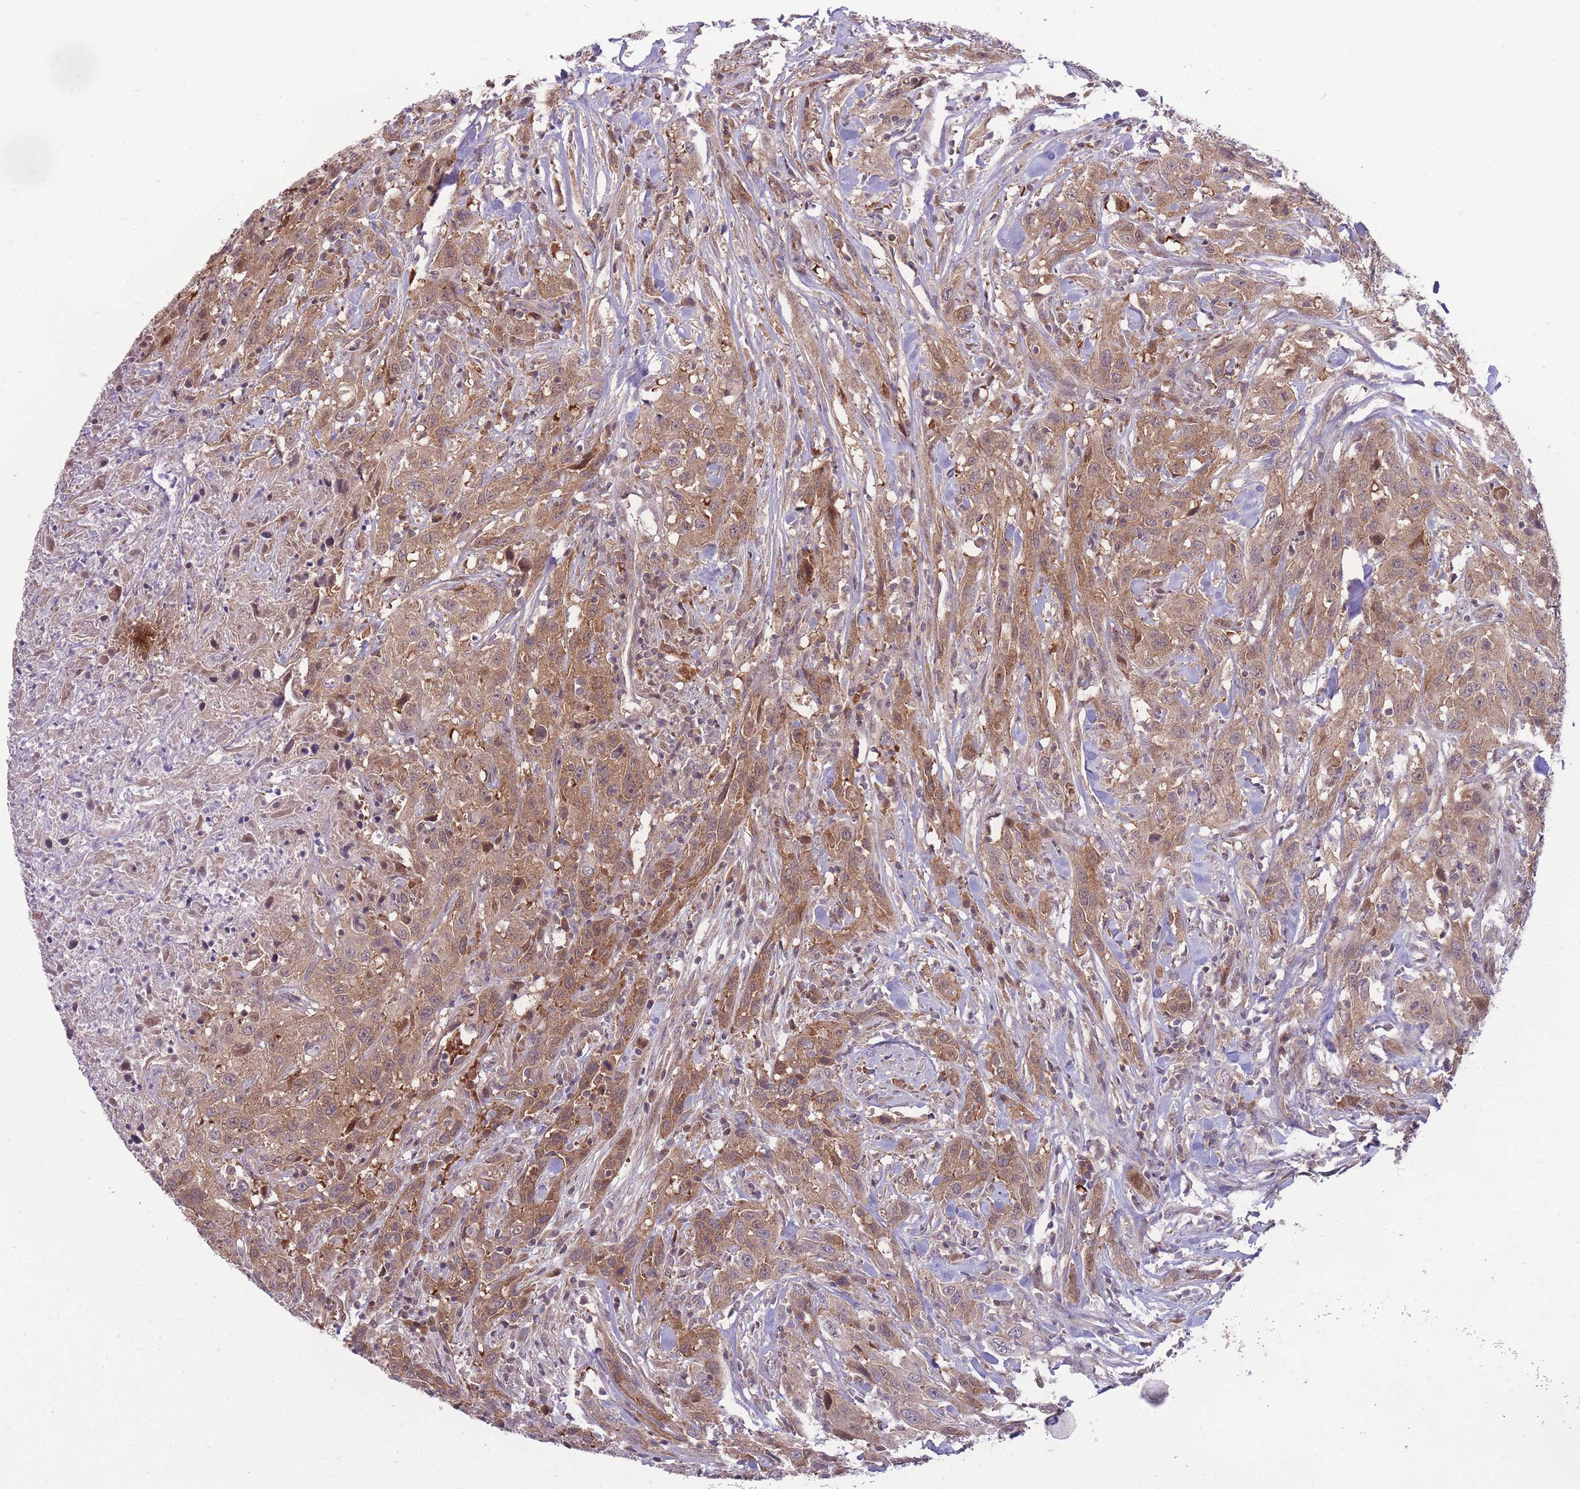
{"staining": {"intensity": "moderate", "quantity": "25%-75%", "location": "cytoplasmic/membranous"}, "tissue": "urothelial cancer", "cell_type": "Tumor cells", "image_type": "cancer", "snomed": [{"axis": "morphology", "description": "Urothelial carcinoma, High grade"}, {"axis": "topography", "description": "Urinary bladder"}], "caption": "Moderate cytoplasmic/membranous positivity is seen in about 25%-75% of tumor cells in urothelial cancer. The protein of interest is stained brown, and the nuclei are stained in blue (DAB IHC with brightfield microscopy, high magnification).", "gene": "RIC8A", "patient": {"sex": "male", "age": 61}}